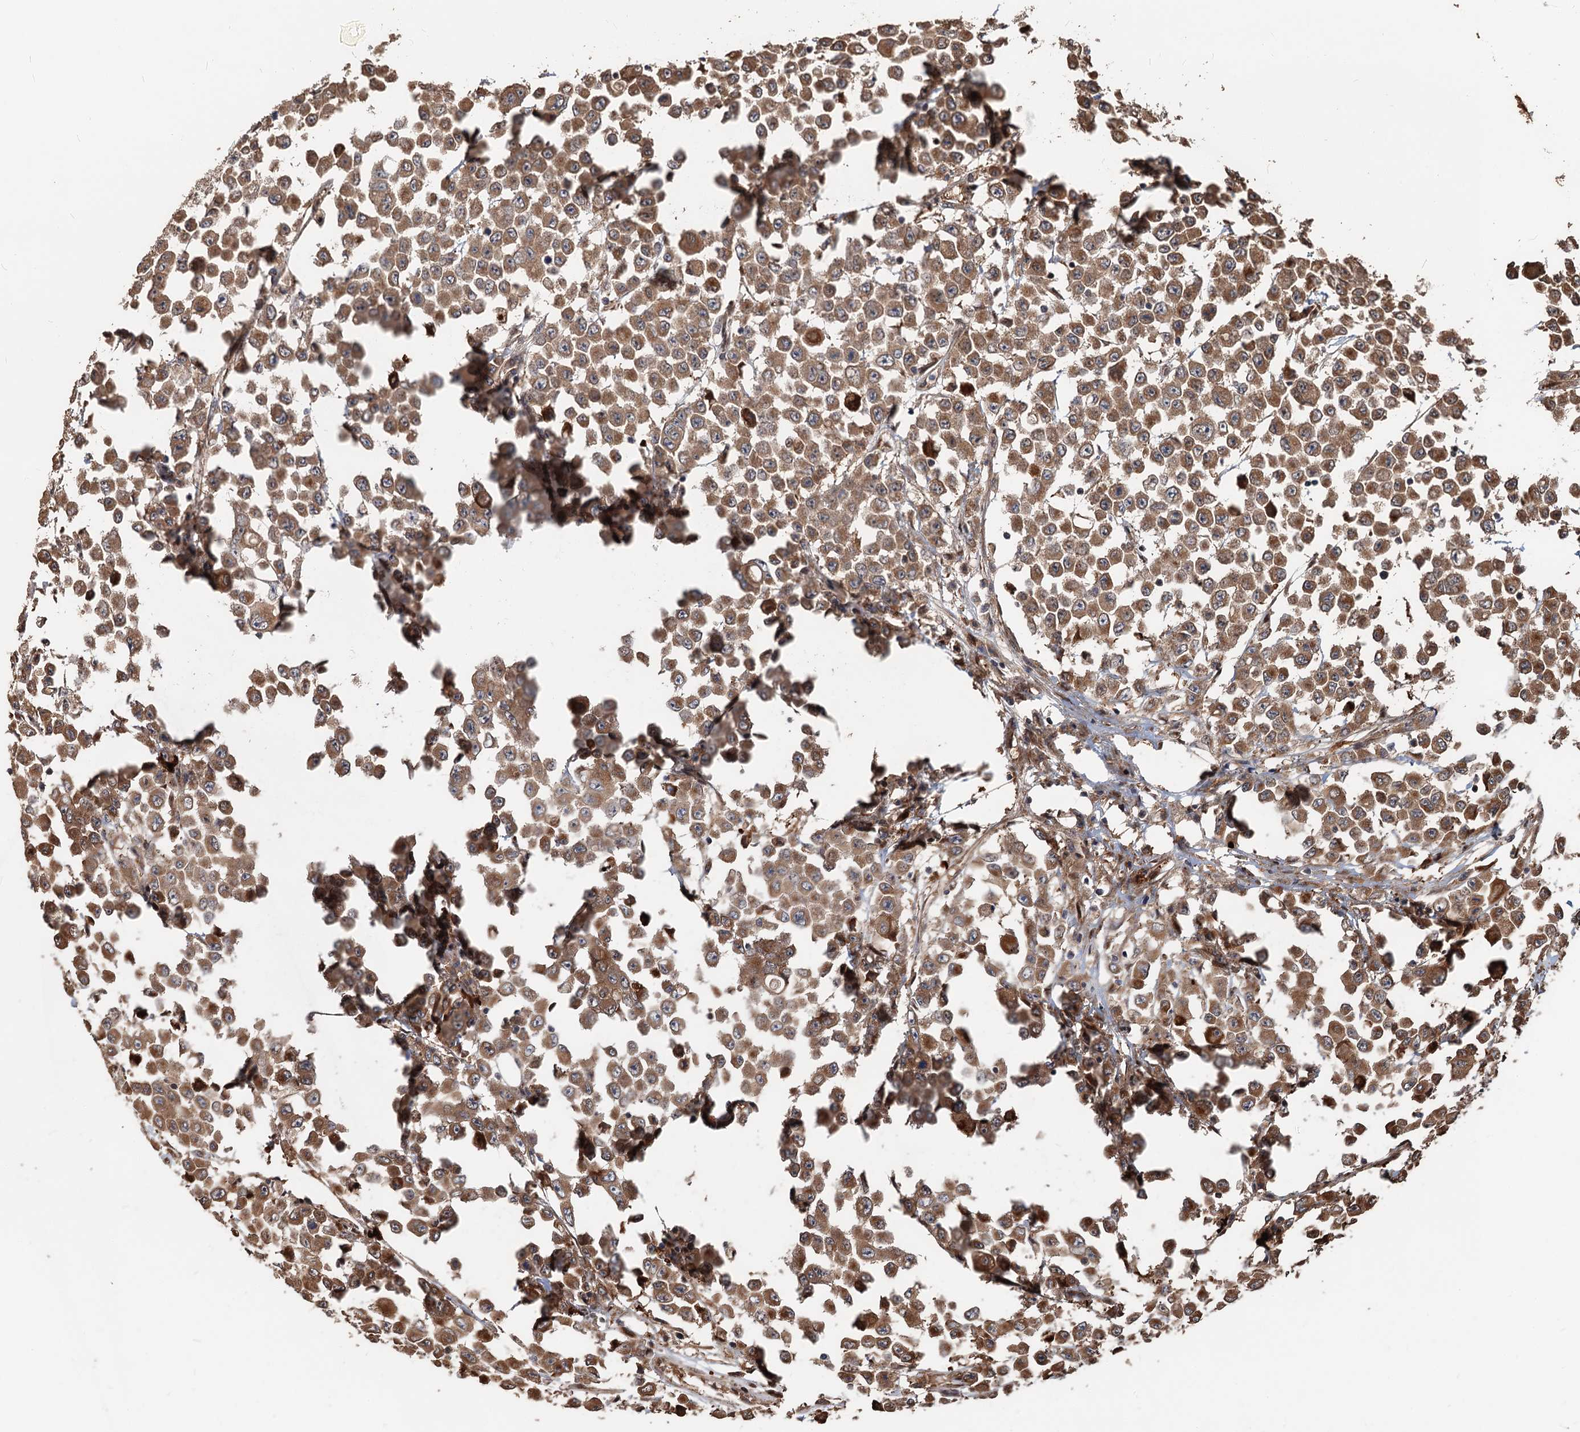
{"staining": {"intensity": "moderate", "quantity": ">75%", "location": "cytoplasmic/membranous"}, "tissue": "colorectal cancer", "cell_type": "Tumor cells", "image_type": "cancer", "snomed": [{"axis": "morphology", "description": "Adenocarcinoma, NOS"}, {"axis": "topography", "description": "Colon"}], "caption": "IHC (DAB) staining of human colorectal cancer shows moderate cytoplasmic/membranous protein staining in about >75% of tumor cells.", "gene": "DEXI", "patient": {"sex": "male", "age": 51}}